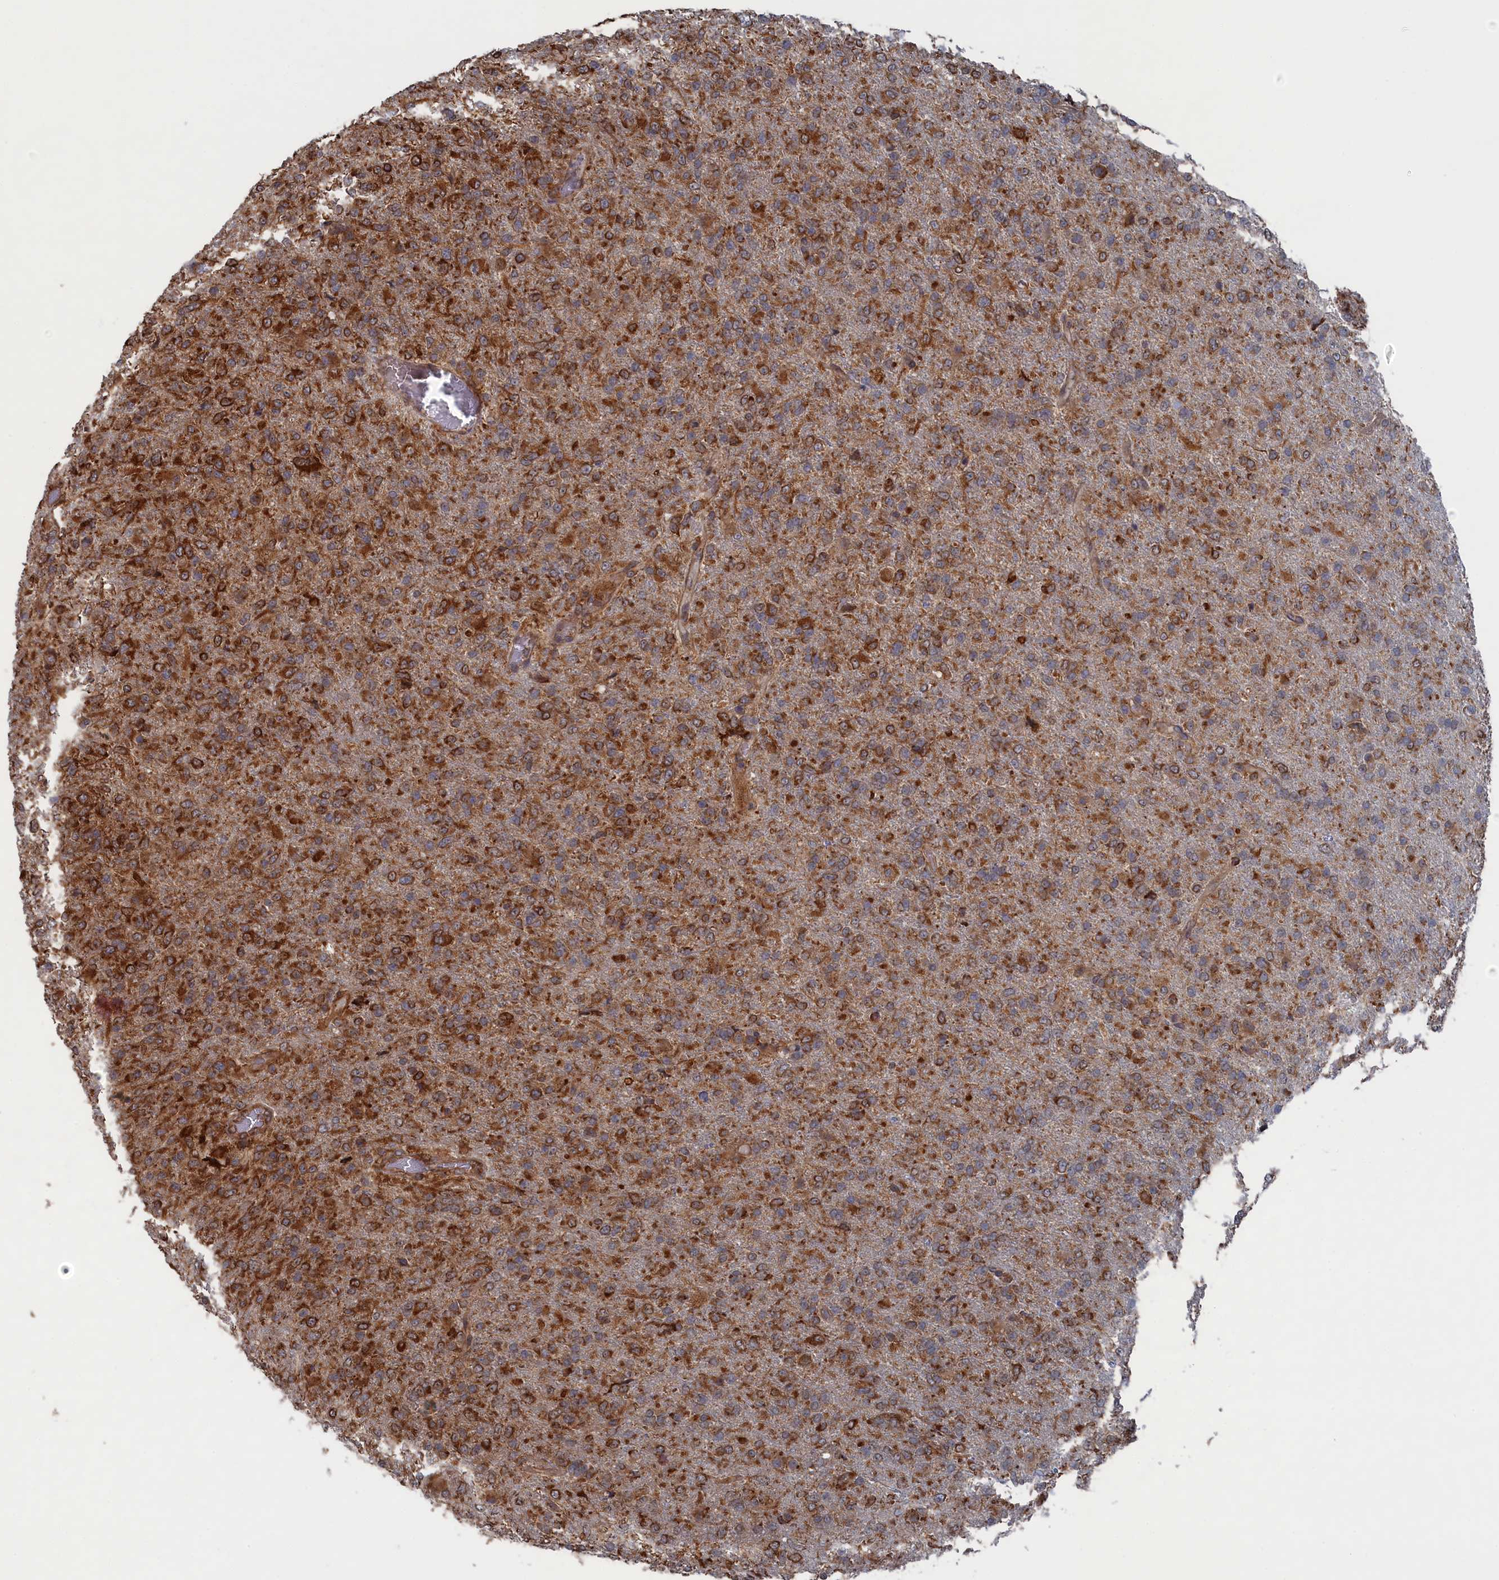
{"staining": {"intensity": "moderate", "quantity": ">75%", "location": "cytoplasmic/membranous"}, "tissue": "glioma", "cell_type": "Tumor cells", "image_type": "cancer", "snomed": [{"axis": "morphology", "description": "Glioma, malignant, High grade"}, {"axis": "topography", "description": "Brain"}], "caption": "High-magnification brightfield microscopy of malignant high-grade glioma stained with DAB (brown) and counterstained with hematoxylin (blue). tumor cells exhibit moderate cytoplasmic/membranous positivity is present in approximately>75% of cells.", "gene": "BPIFB6", "patient": {"sex": "female", "age": 74}}